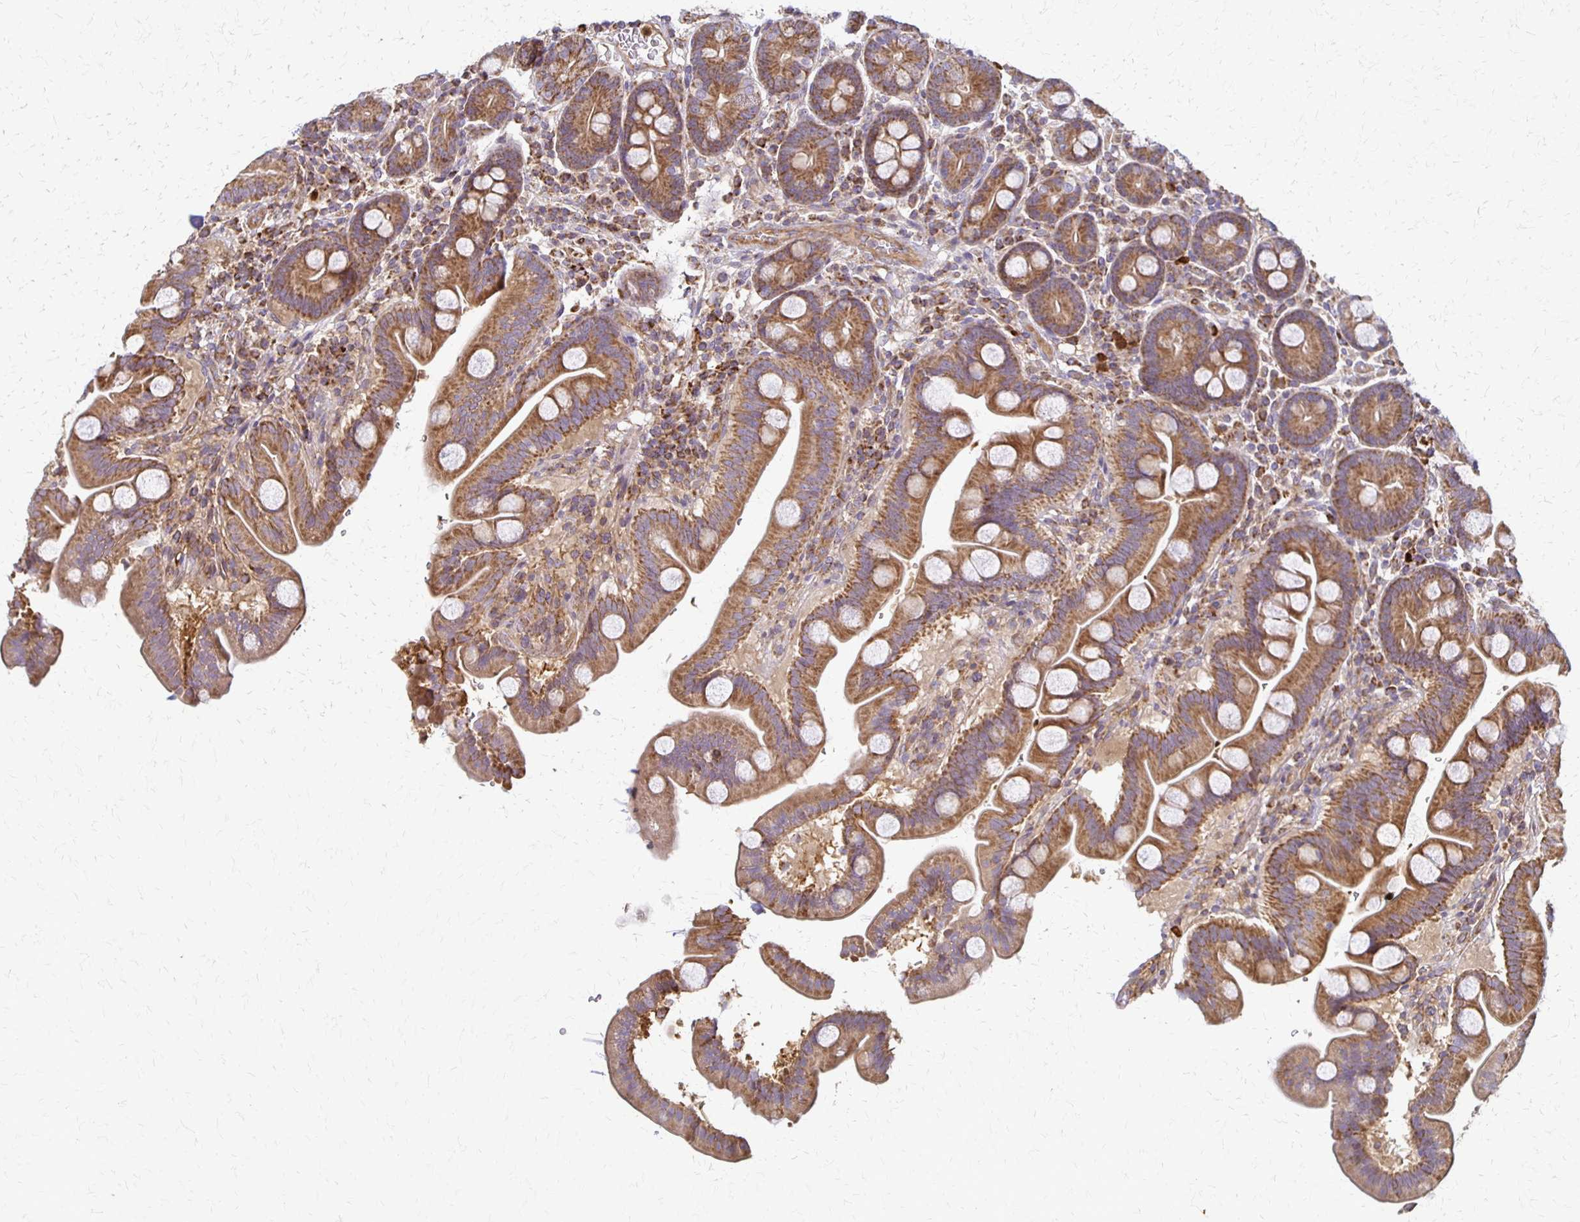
{"staining": {"intensity": "moderate", "quantity": ">75%", "location": "cytoplasmic/membranous"}, "tissue": "duodenum", "cell_type": "Glandular cells", "image_type": "normal", "snomed": [{"axis": "morphology", "description": "Normal tissue, NOS"}, {"axis": "topography", "description": "Duodenum"}], "caption": "Immunohistochemistry (IHC) (DAB (3,3'-diaminobenzidine)) staining of normal duodenum shows moderate cytoplasmic/membranous protein staining in about >75% of glandular cells.", "gene": "EIF4EBP2", "patient": {"sex": "male", "age": 59}}